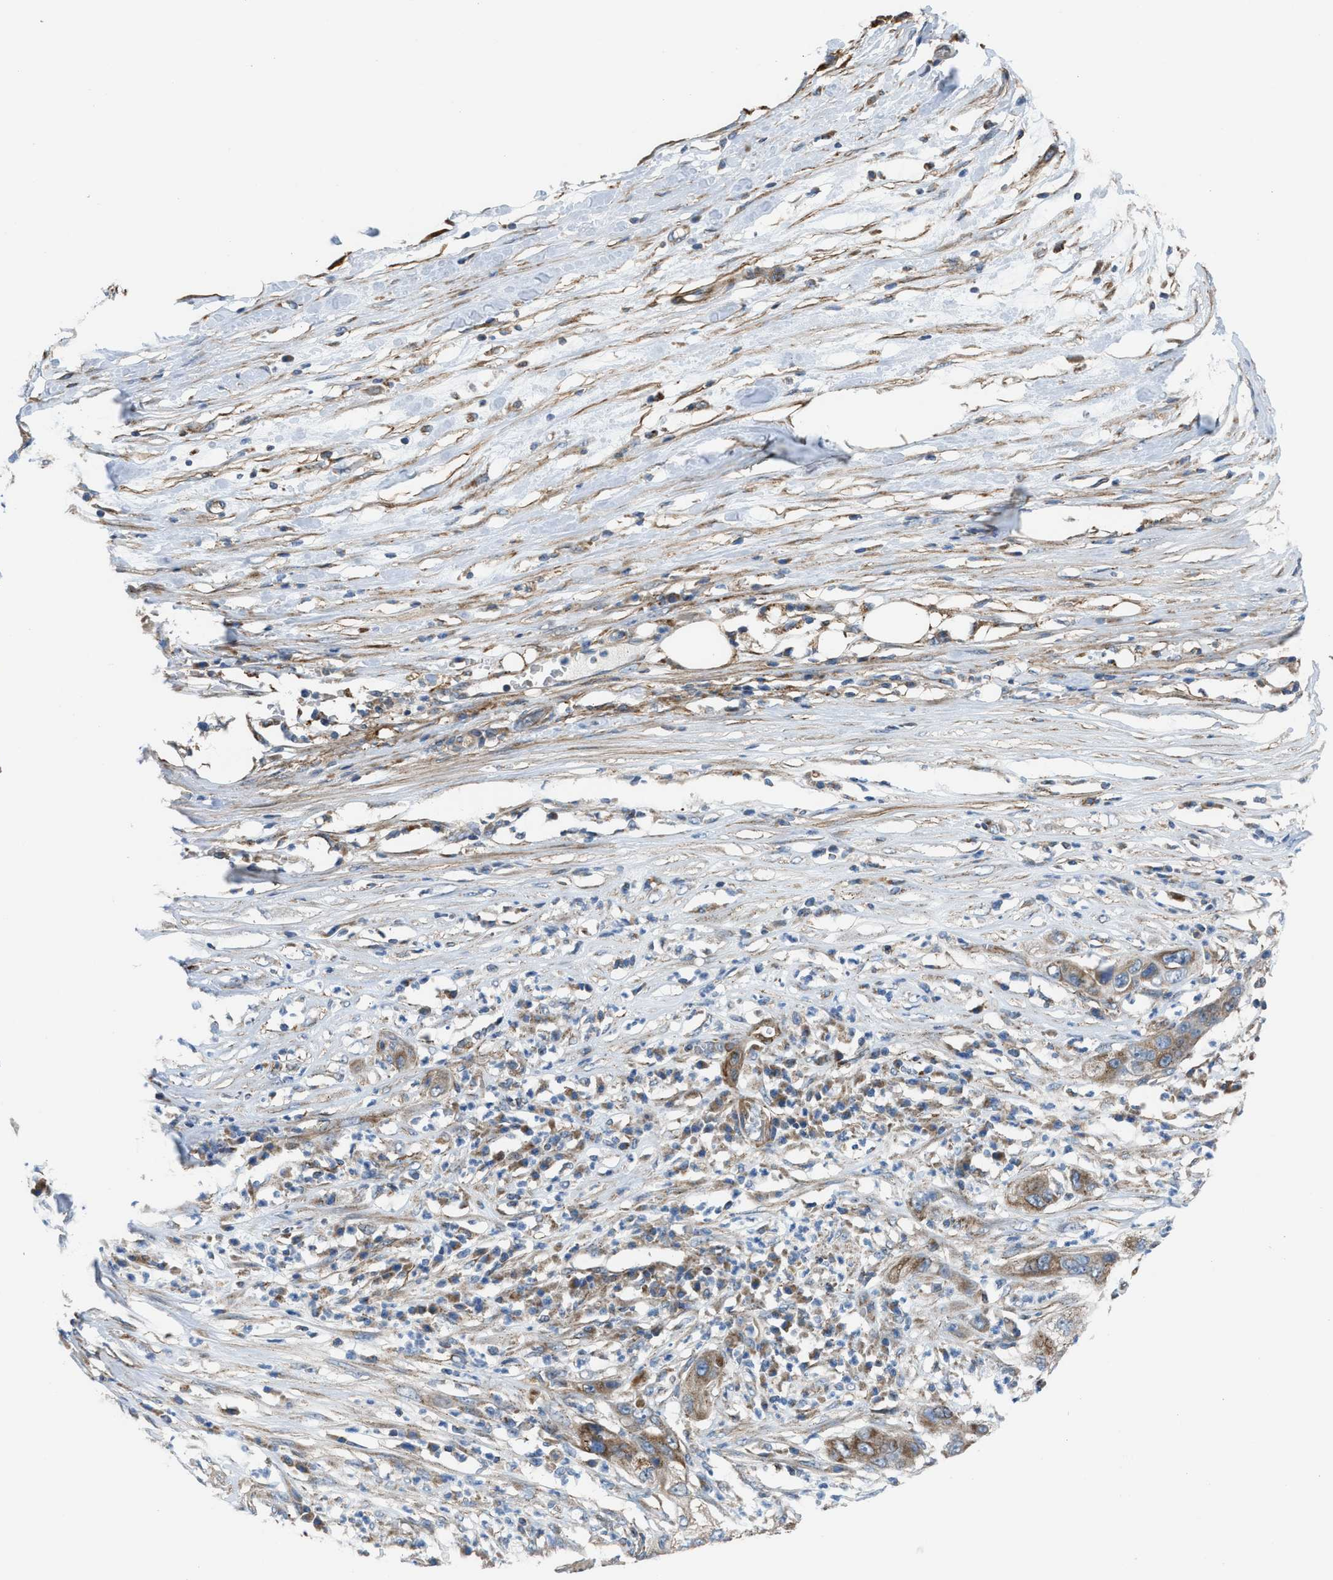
{"staining": {"intensity": "moderate", "quantity": ">75%", "location": "cytoplasmic/membranous"}, "tissue": "pancreatic cancer", "cell_type": "Tumor cells", "image_type": "cancer", "snomed": [{"axis": "morphology", "description": "Adenocarcinoma, NOS"}, {"axis": "topography", "description": "Pancreas"}], "caption": "Immunohistochemistry micrograph of neoplastic tissue: human pancreatic cancer stained using immunohistochemistry (IHC) displays medium levels of moderate protein expression localized specifically in the cytoplasmic/membranous of tumor cells, appearing as a cytoplasmic/membranous brown color.", "gene": "SLC10A3", "patient": {"sex": "female", "age": 78}}